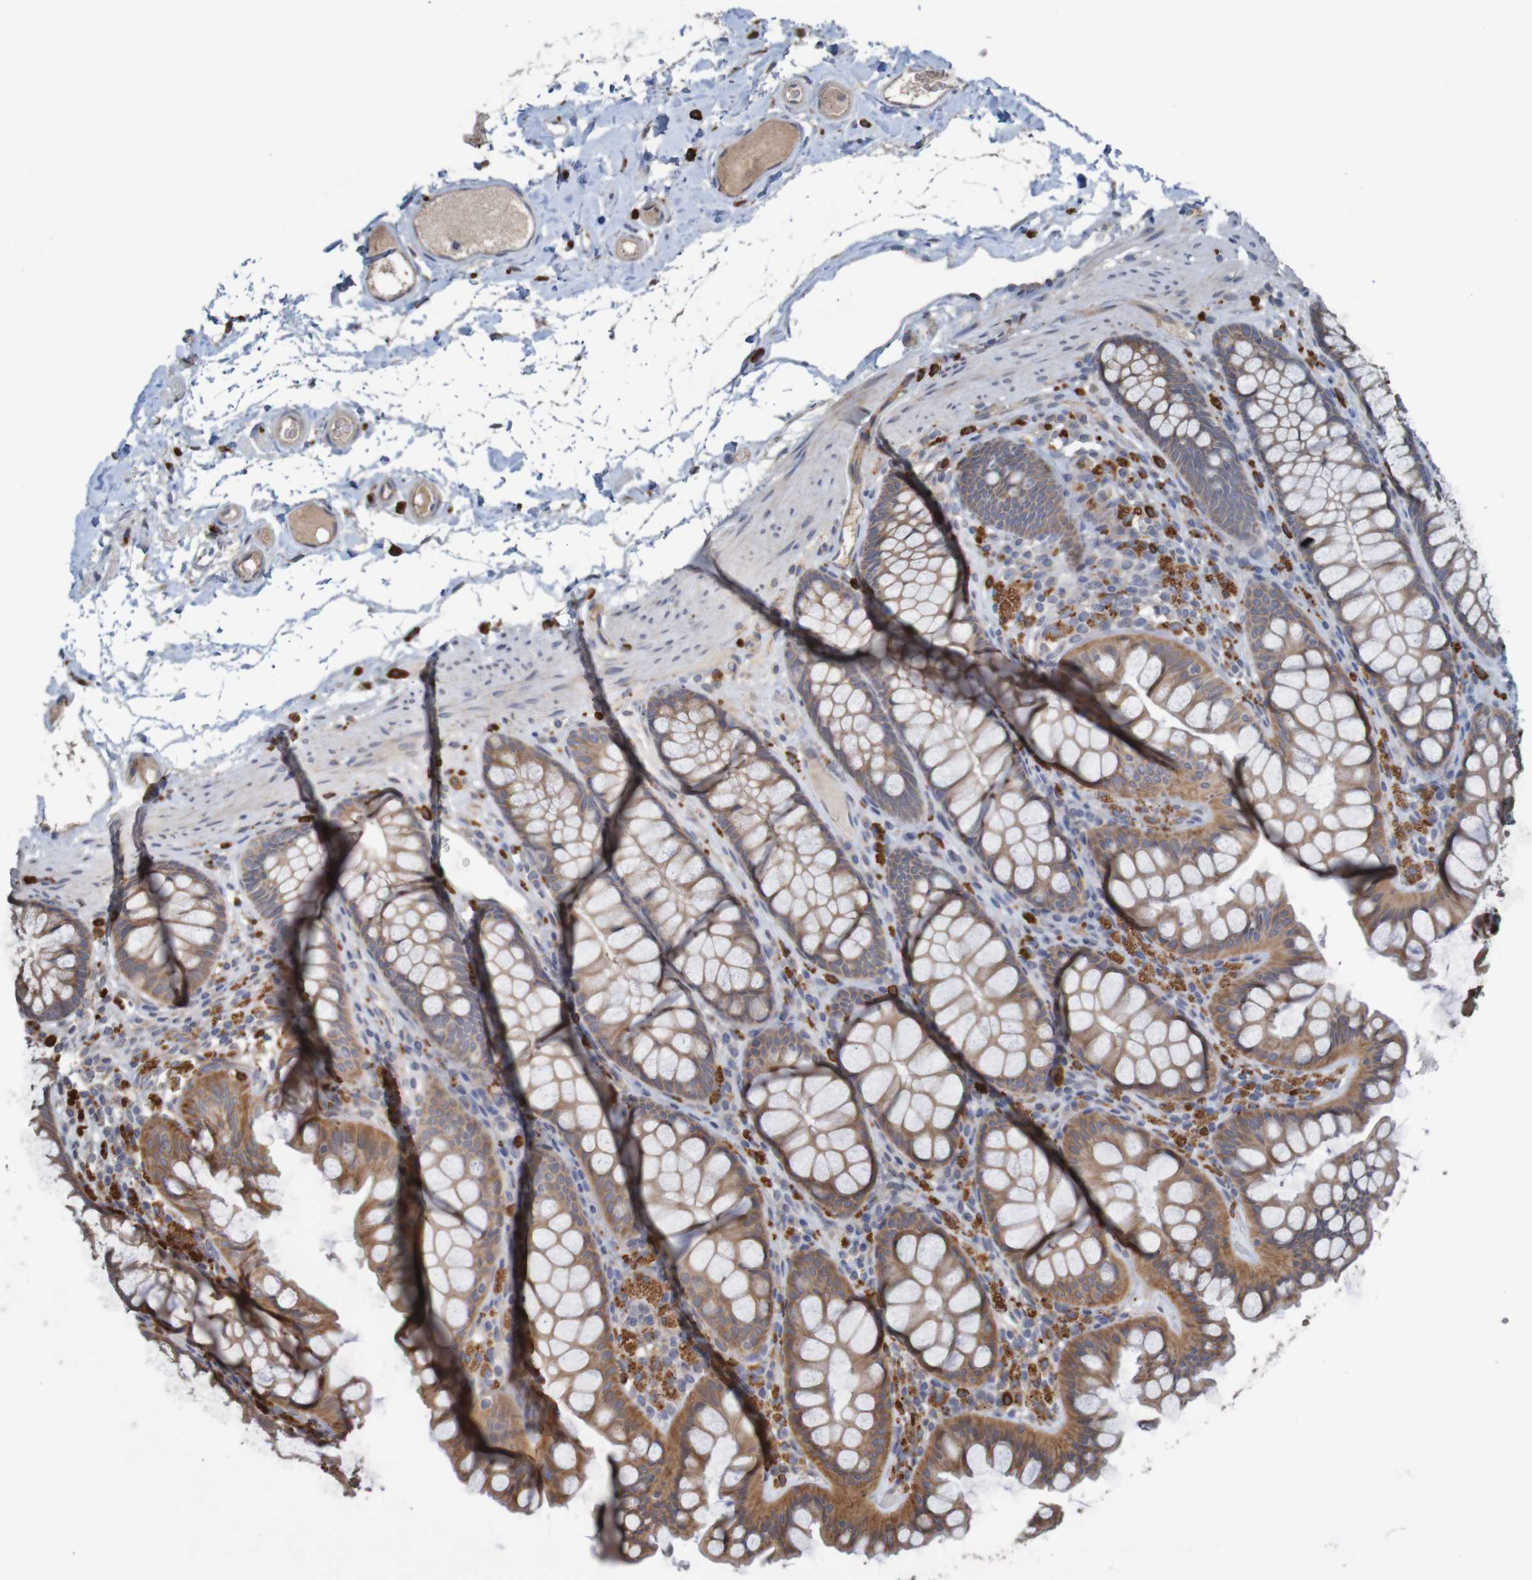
{"staining": {"intensity": "weak", "quantity": ">75%", "location": "cytoplasmic/membranous"}, "tissue": "colon", "cell_type": "Endothelial cells", "image_type": "normal", "snomed": [{"axis": "morphology", "description": "Normal tissue, NOS"}, {"axis": "topography", "description": "Colon"}], "caption": "High-power microscopy captured an IHC photomicrograph of benign colon, revealing weak cytoplasmic/membranous positivity in about >75% of endothelial cells.", "gene": "B3GAT2", "patient": {"sex": "female", "age": 55}}